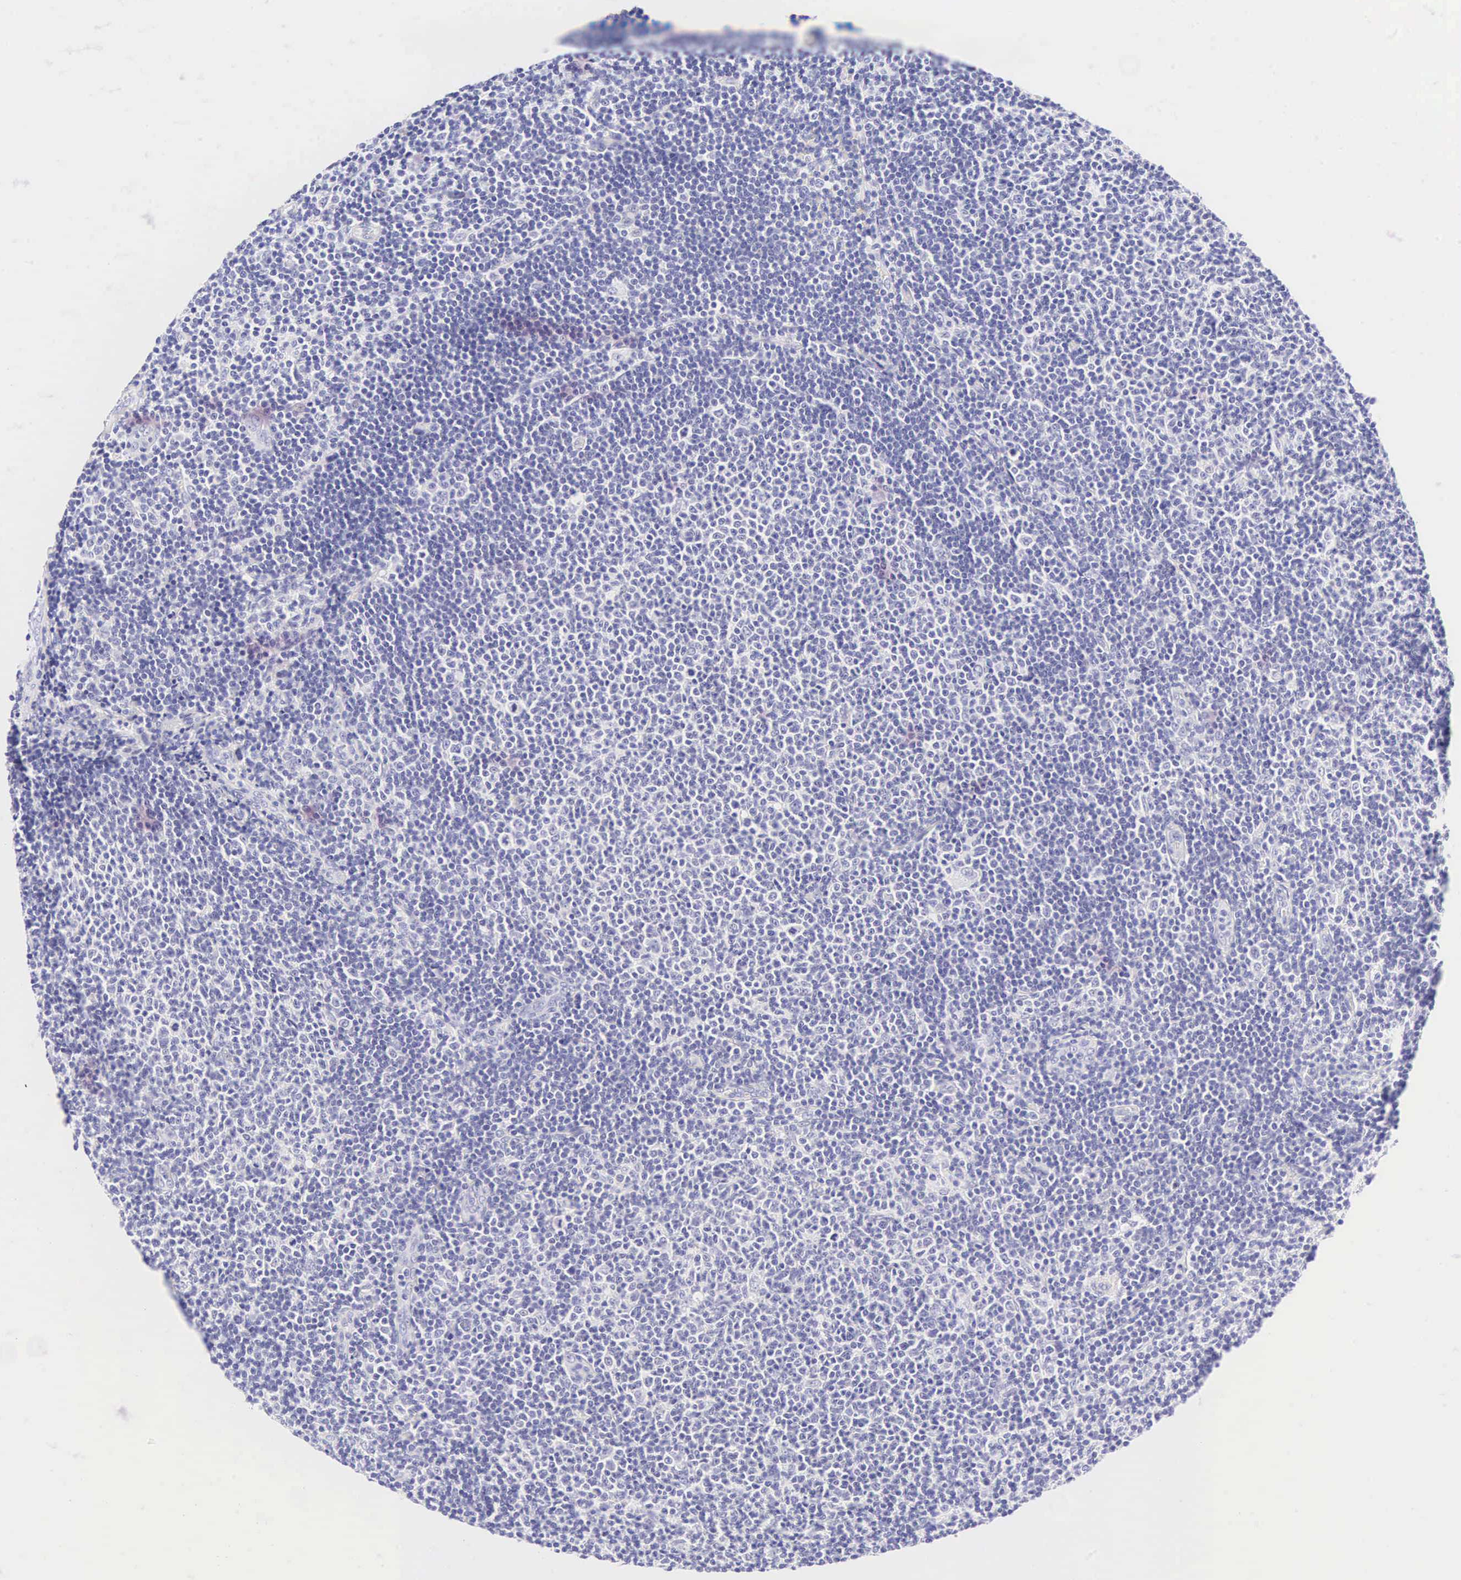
{"staining": {"intensity": "negative", "quantity": "none", "location": "none"}, "tissue": "lymphoma", "cell_type": "Tumor cells", "image_type": "cancer", "snomed": [{"axis": "morphology", "description": "Malignant lymphoma, non-Hodgkin's type, Low grade"}, {"axis": "topography", "description": "Lymph node"}], "caption": "High magnification brightfield microscopy of malignant lymphoma, non-Hodgkin's type (low-grade) stained with DAB (3,3'-diaminobenzidine) (brown) and counterstained with hematoxylin (blue): tumor cells show no significant staining.", "gene": "CALD1", "patient": {"sex": "male", "age": 49}}